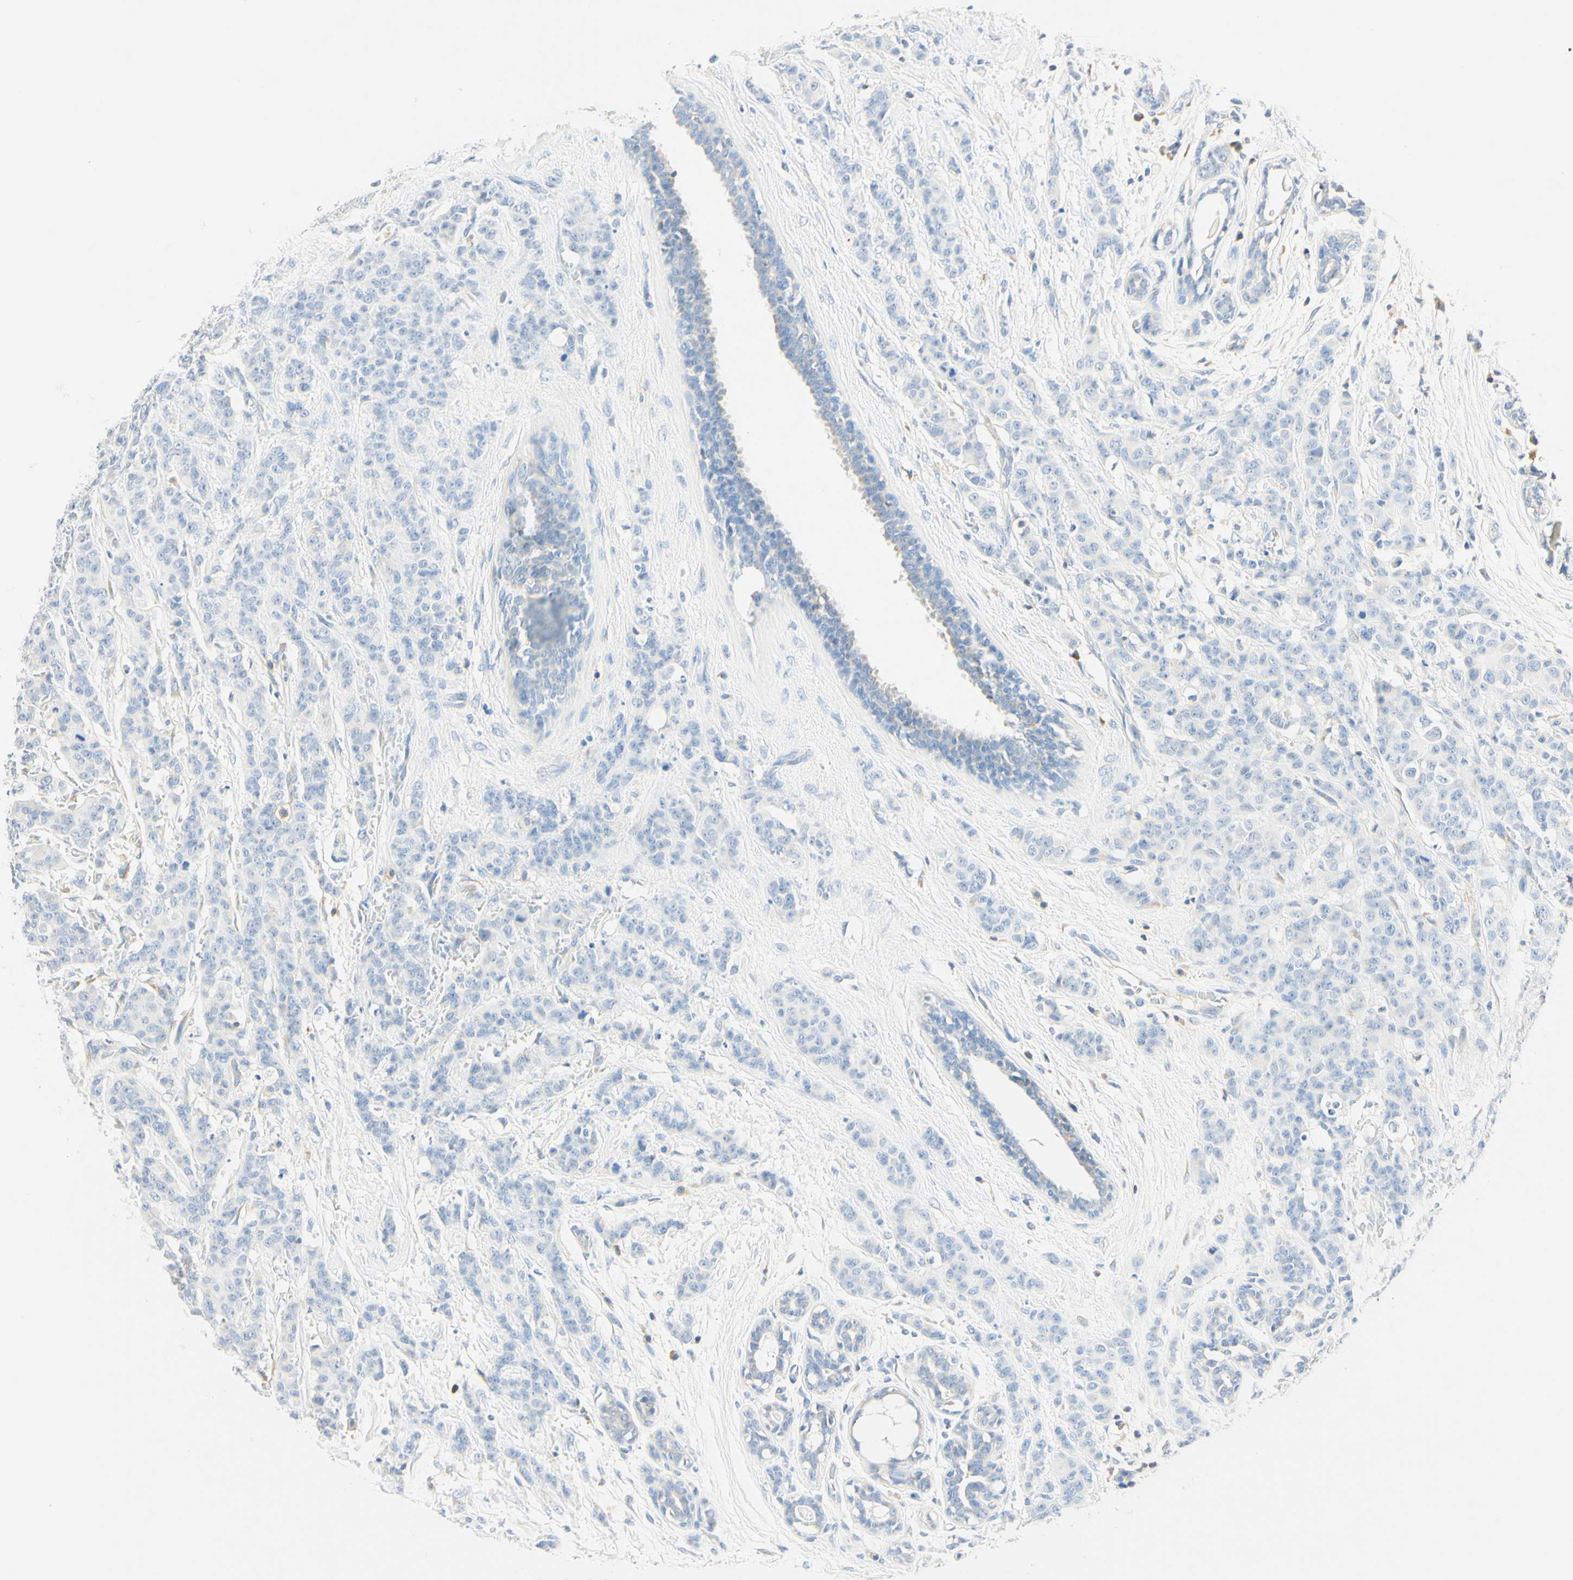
{"staining": {"intensity": "negative", "quantity": "none", "location": "none"}, "tissue": "breast cancer", "cell_type": "Tumor cells", "image_type": "cancer", "snomed": [{"axis": "morphology", "description": "Normal tissue, NOS"}, {"axis": "morphology", "description": "Duct carcinoma"}, {"axis": "topography", "description": "Breast"}], "caption": "Immunohistochemistry histopathology image of breast cancer stained for a protein (brown), which exhibits no staining in tumor cells. (Brightfield microscopy of DAB immunohistochemistry at high magnification).", "gene": "LAT", "patient": {"sex": "female", "age": 40}}